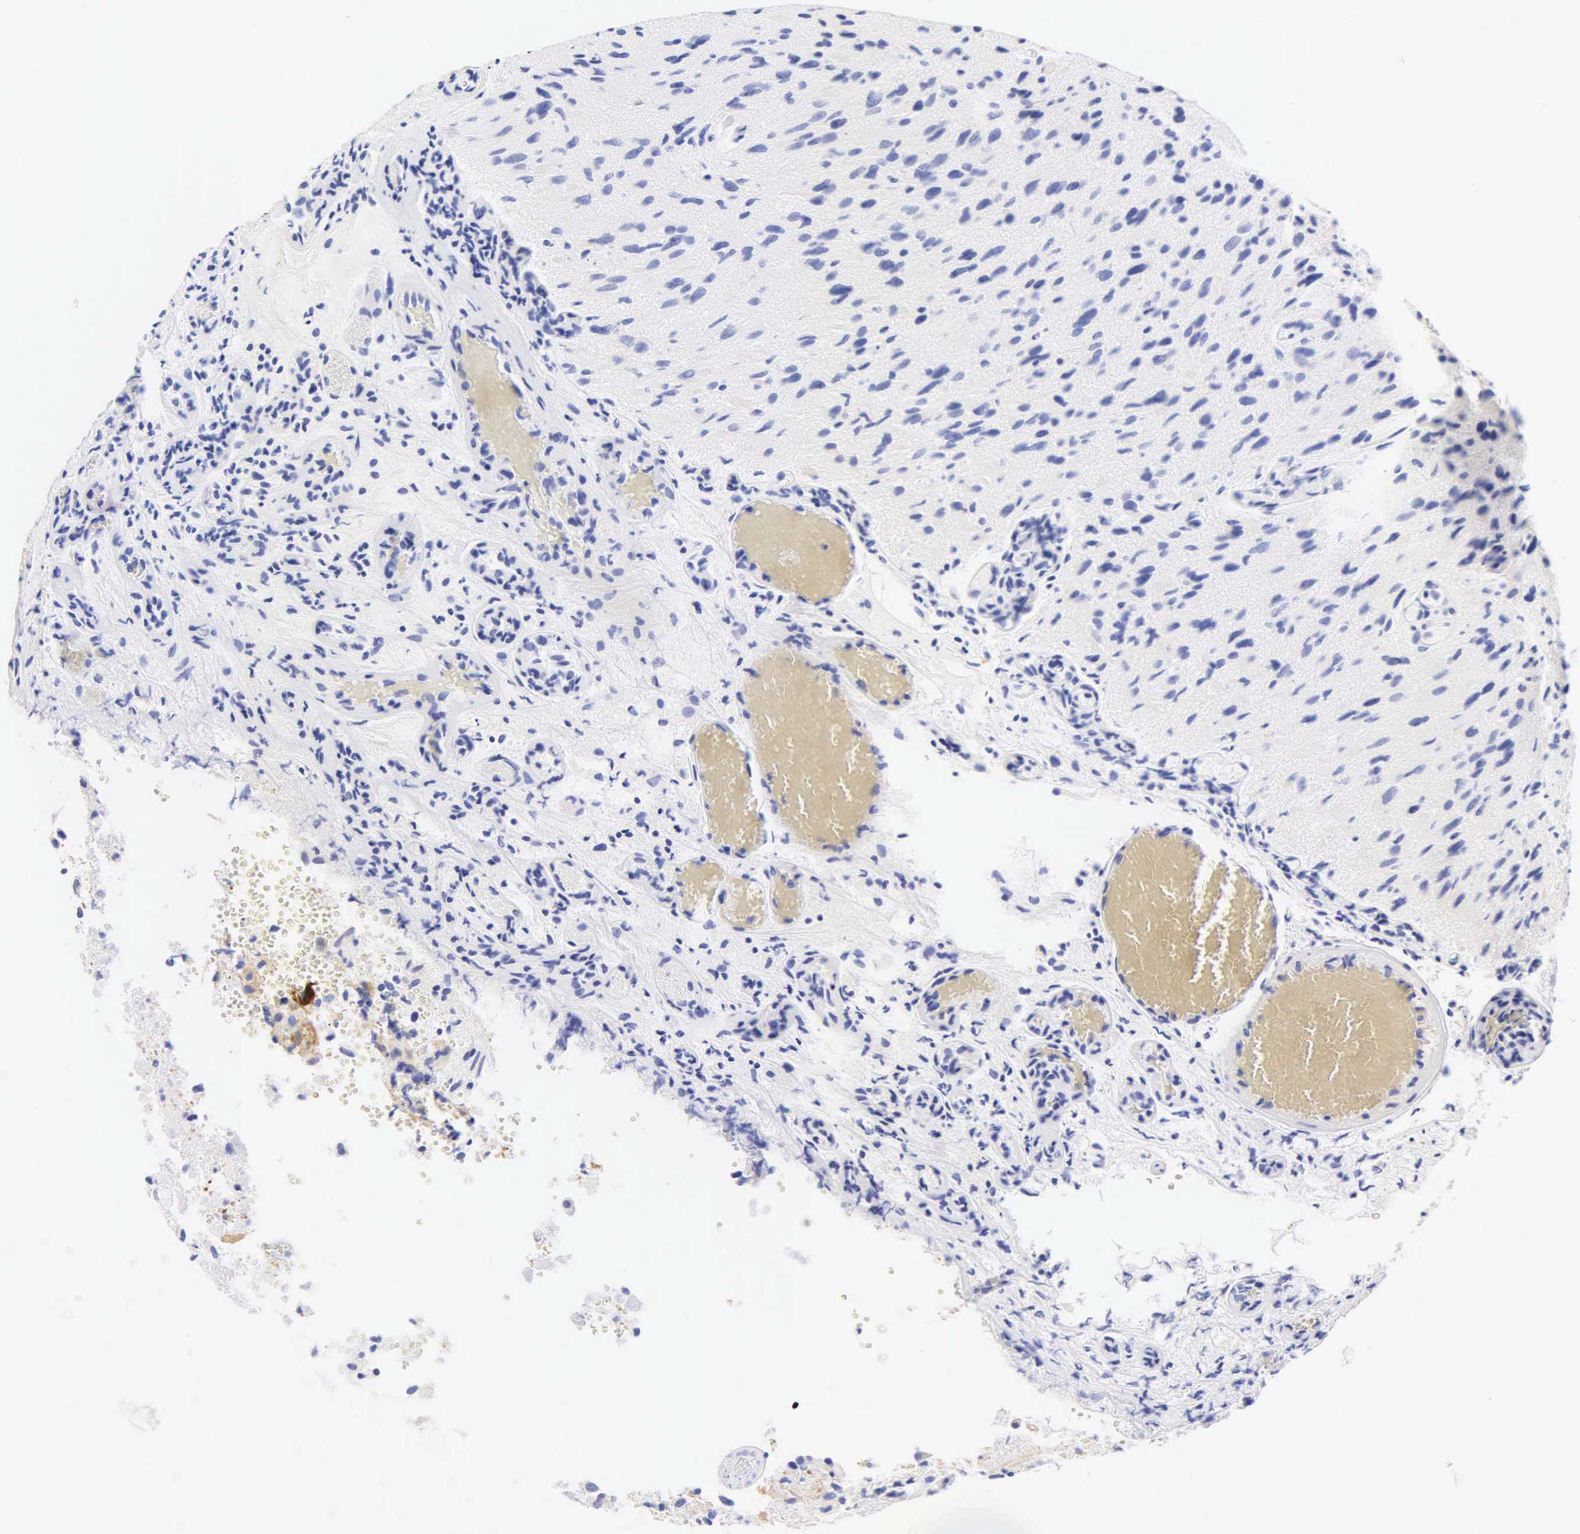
{"staining": {"intensity": "negative", "quantity": "none", "location": "none"}, "tissue": "glioma", "cell_type": "Tumor cells", "image_type": "cancer", "snomed": [{"axis": "morphology", "description": "Glioma, malignant, High grade"}, {"axis": "topography", "description": "Brain"}], "caption": "The photomicrograph exhibits no staining of tumor cells in malignant glioma (high-grade). The staining was performed using DAB (3,3'-diaminobenzidine) to visualize the protein expression in brown, while the nuclei were stained in blue with hematoxylin (Magnification: 20x).", "gene": "DES", "patient": {"sex": "male", "age": 69}}